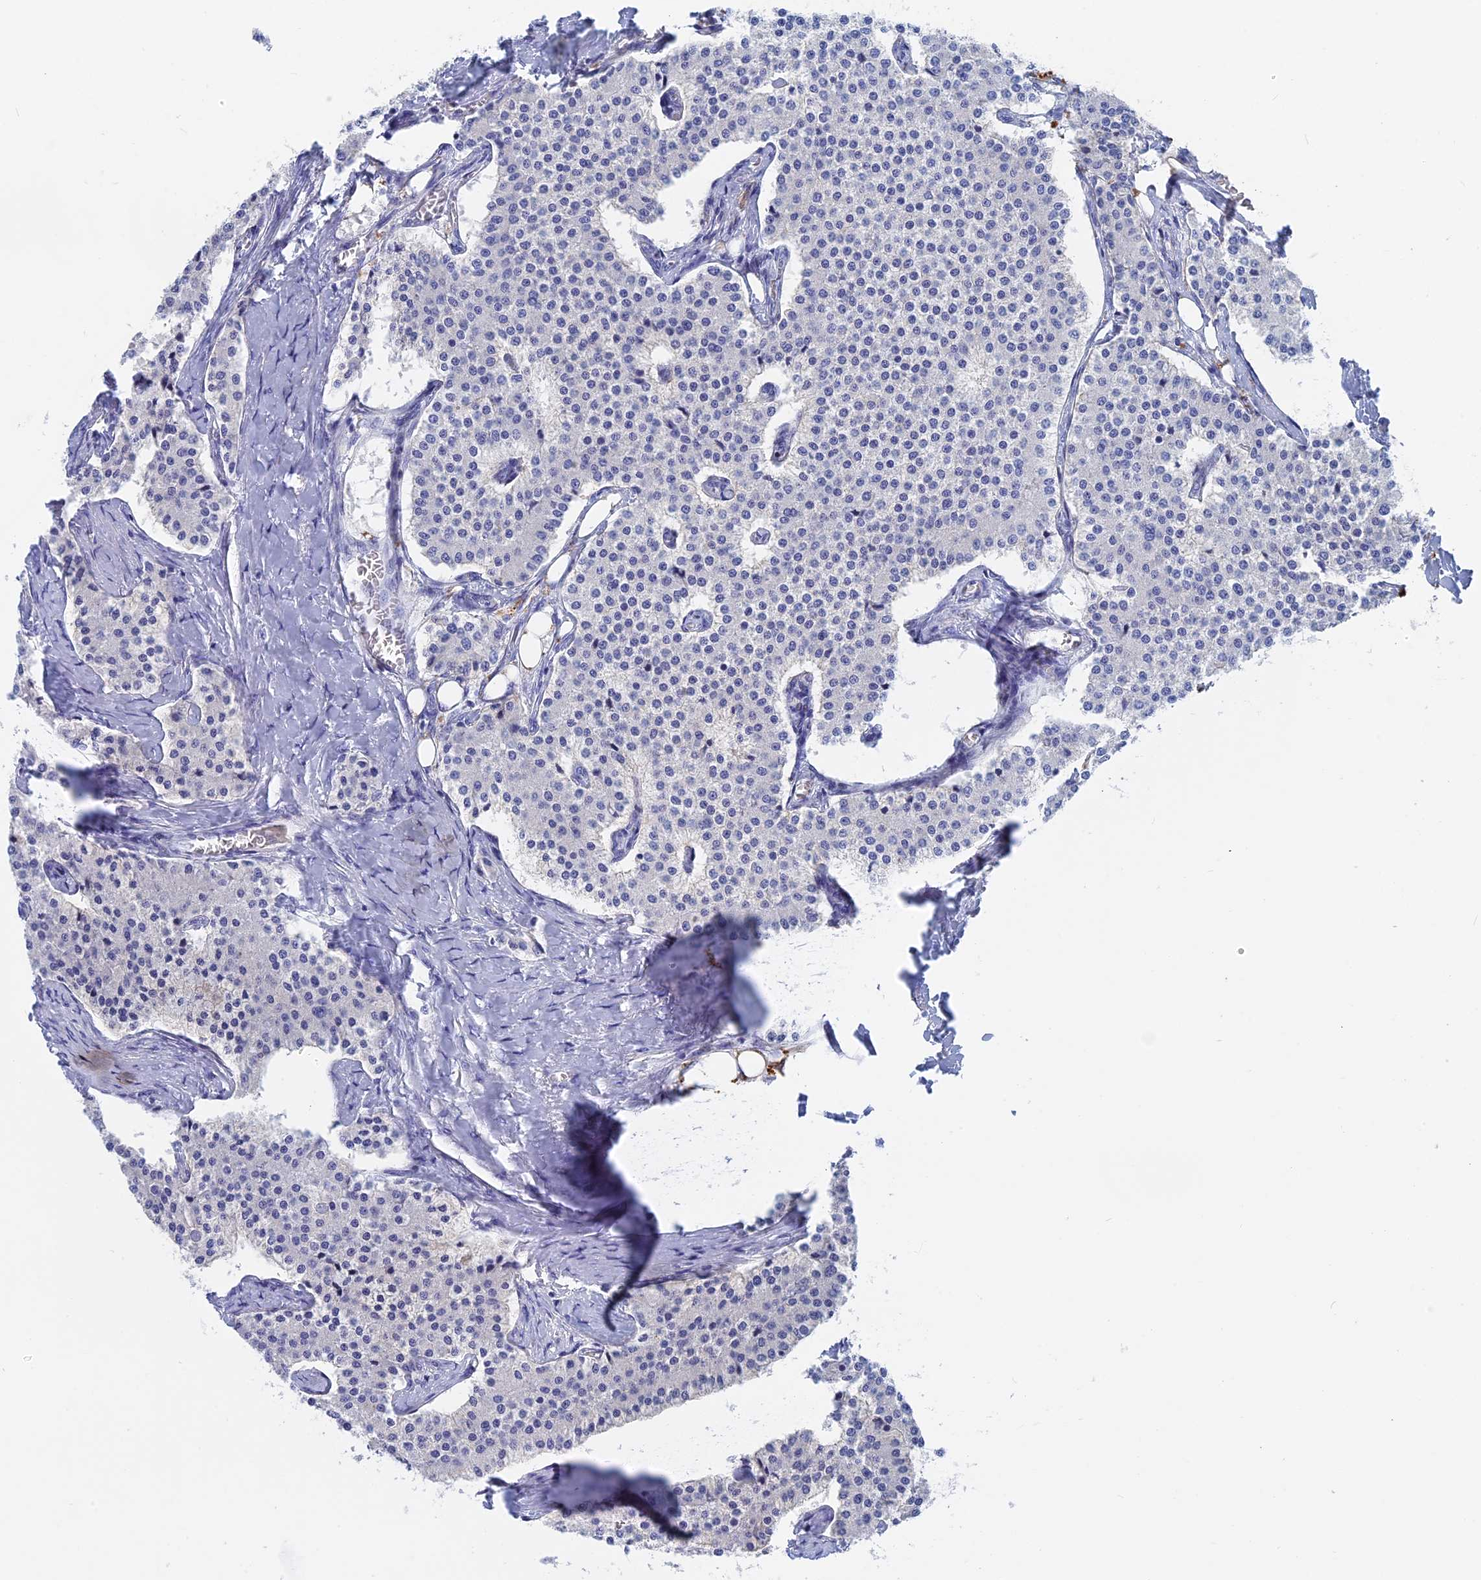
{"staining": {"intensity": "negative", "quantity": "none", "location": "none"}, "tissue": "carcinoid", "cell_type": "Tumor cells", "image_type": "cancer", "snomed": [{"axis": "morphology", "description": "Carcinoid, malignant, NOS"}, {"axis": "topography", "description": "Colon"}], "caption": "Immunohistochemical staining of human carcinoid (malignant) exhibits no significant positivity in tumor cells.", "gene": "ACP7", "patient": {"sex": "female", "age": 52}}